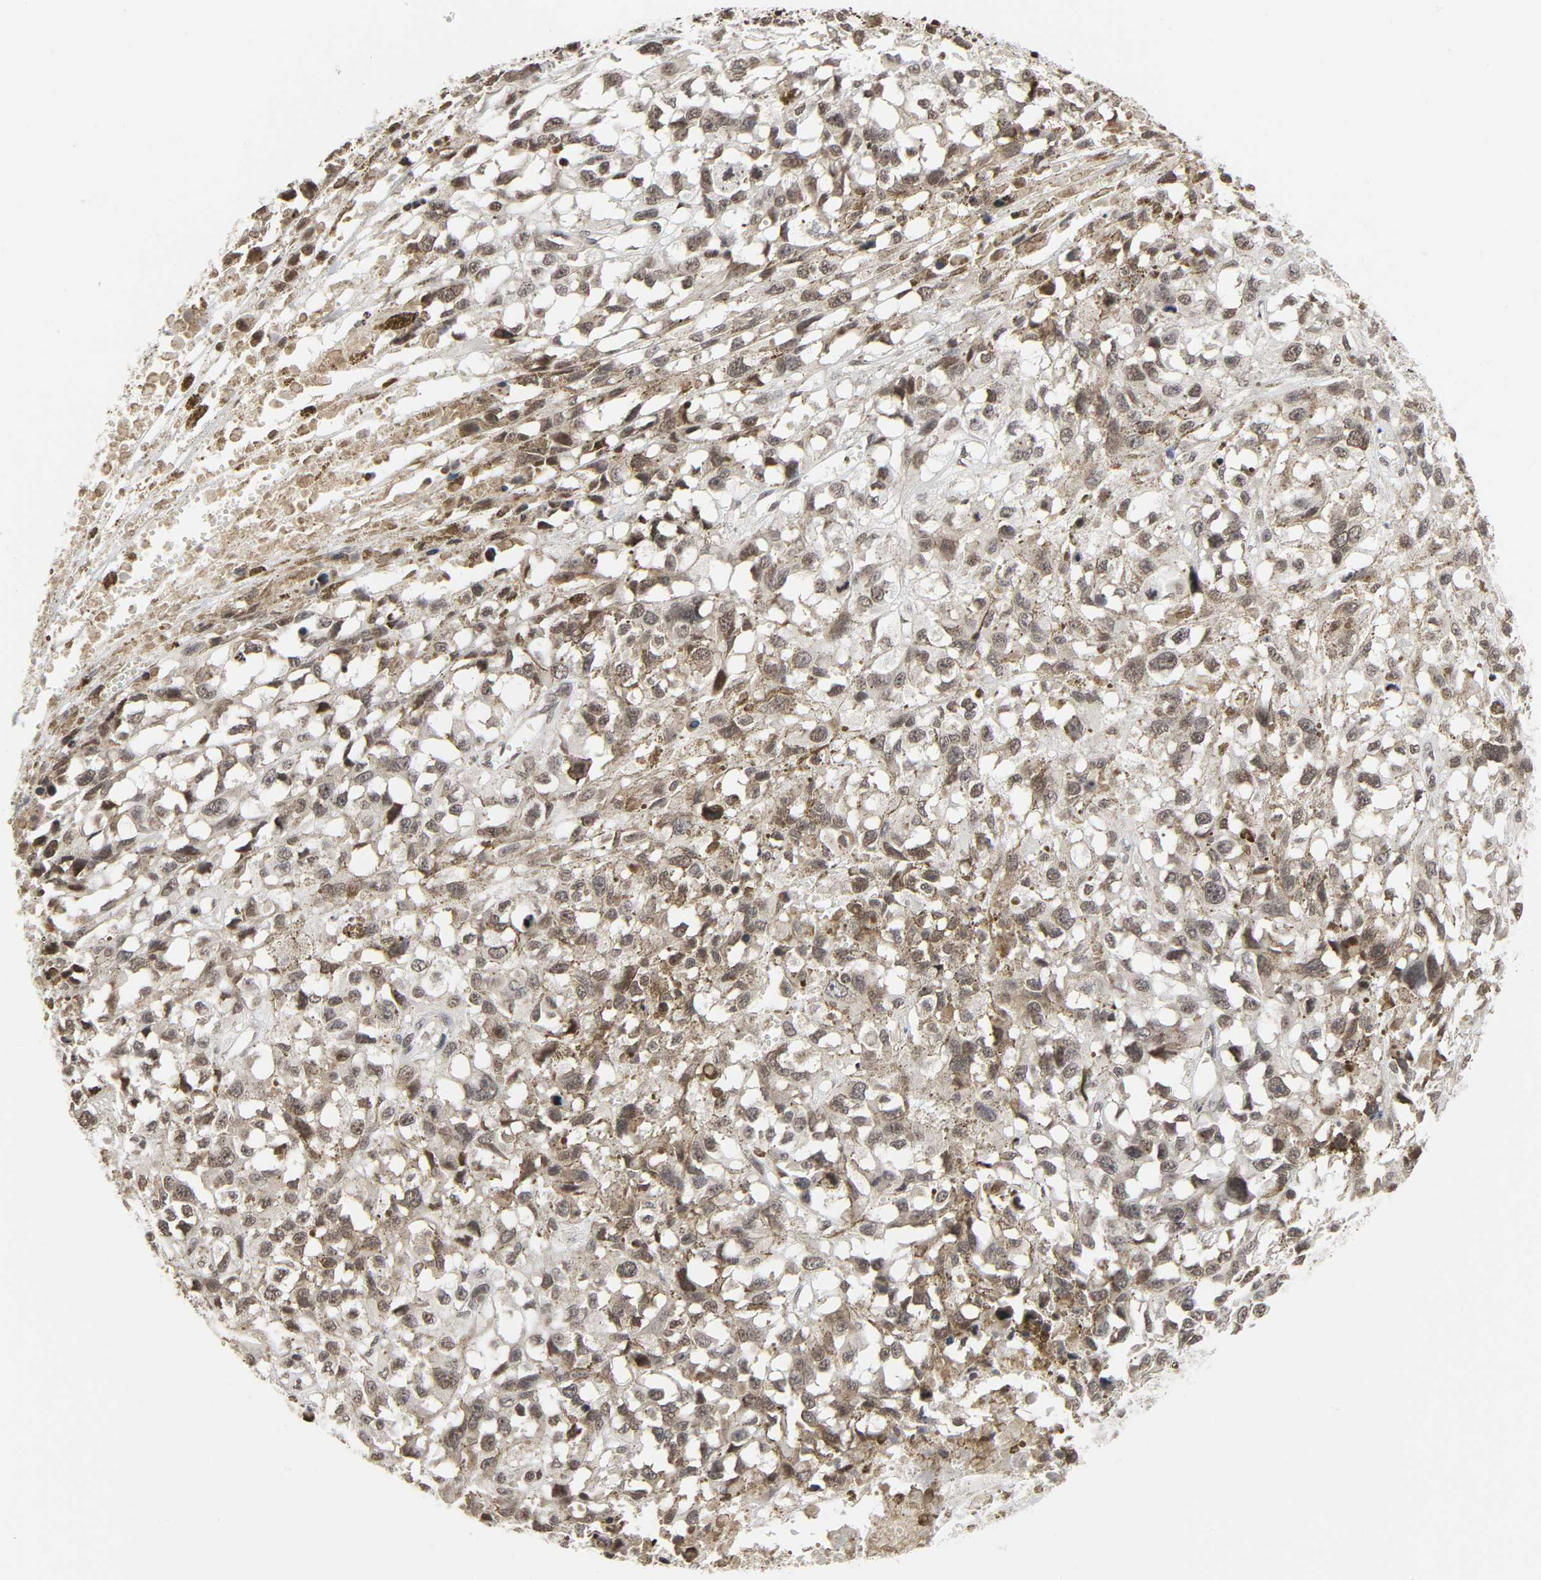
{"staining": {"intensity": "weak", "quantity": ">75%", "location": "nuclear"}, "tissue": "melanoma", "cell_type": "Tumor cells", "image_type": "cancer", "snomed": [{"axis": "morphology", "description": "Malignant melanoma, Metastatic site"}, {"axis": "topography", "description": "Lymph node"}], "caption": "Immunohistochemistry micrograph of neoplastic tissue: melanoma stained using immunohistochemistry (IHC) displays low levels of weak protein expression localized specifically in the nuclear of tumor cells, appearing as a nuclear brown color.", "gene": "ELAVL1", "patient": {"sex": "male", "age": 59}}